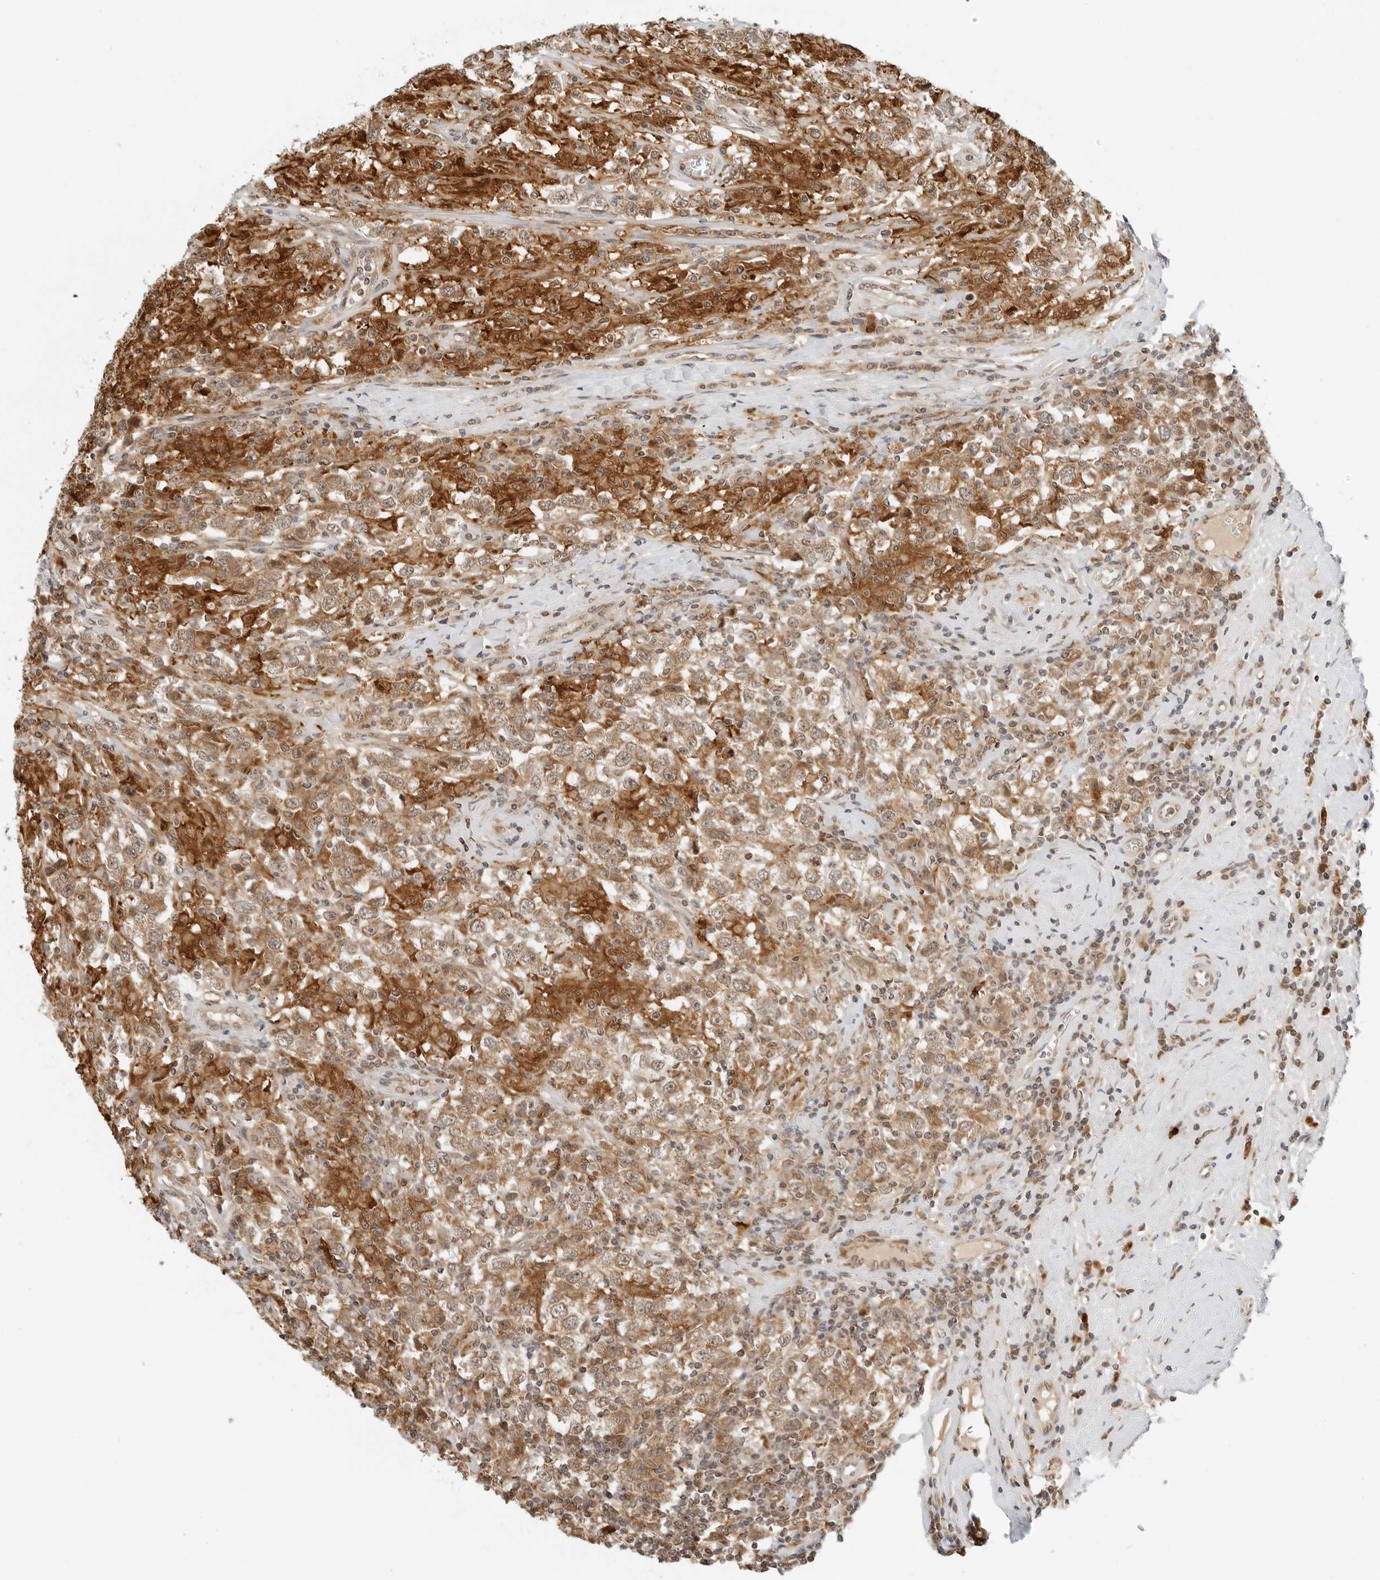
{"staining": {"intensity": "moderate", "quantity": ">75%", "location": "cytoplasmic/membranous"}, "tissue": "testis cancer", "cell_type": "Tumor cells", "image_type": "cancer", "snomed": [{"axis": "morphology", "description": "Seminoma, NOS"}, {"axis": "topography", "description": "Testis"}], "caption": "A brown stain highlights moderate cytoplasmic/membranous staining of a protein in testis cancer (seminoma) tumor cells.", "gene": "RC3H1", "patient": {"sex": "male", "age": 41}}